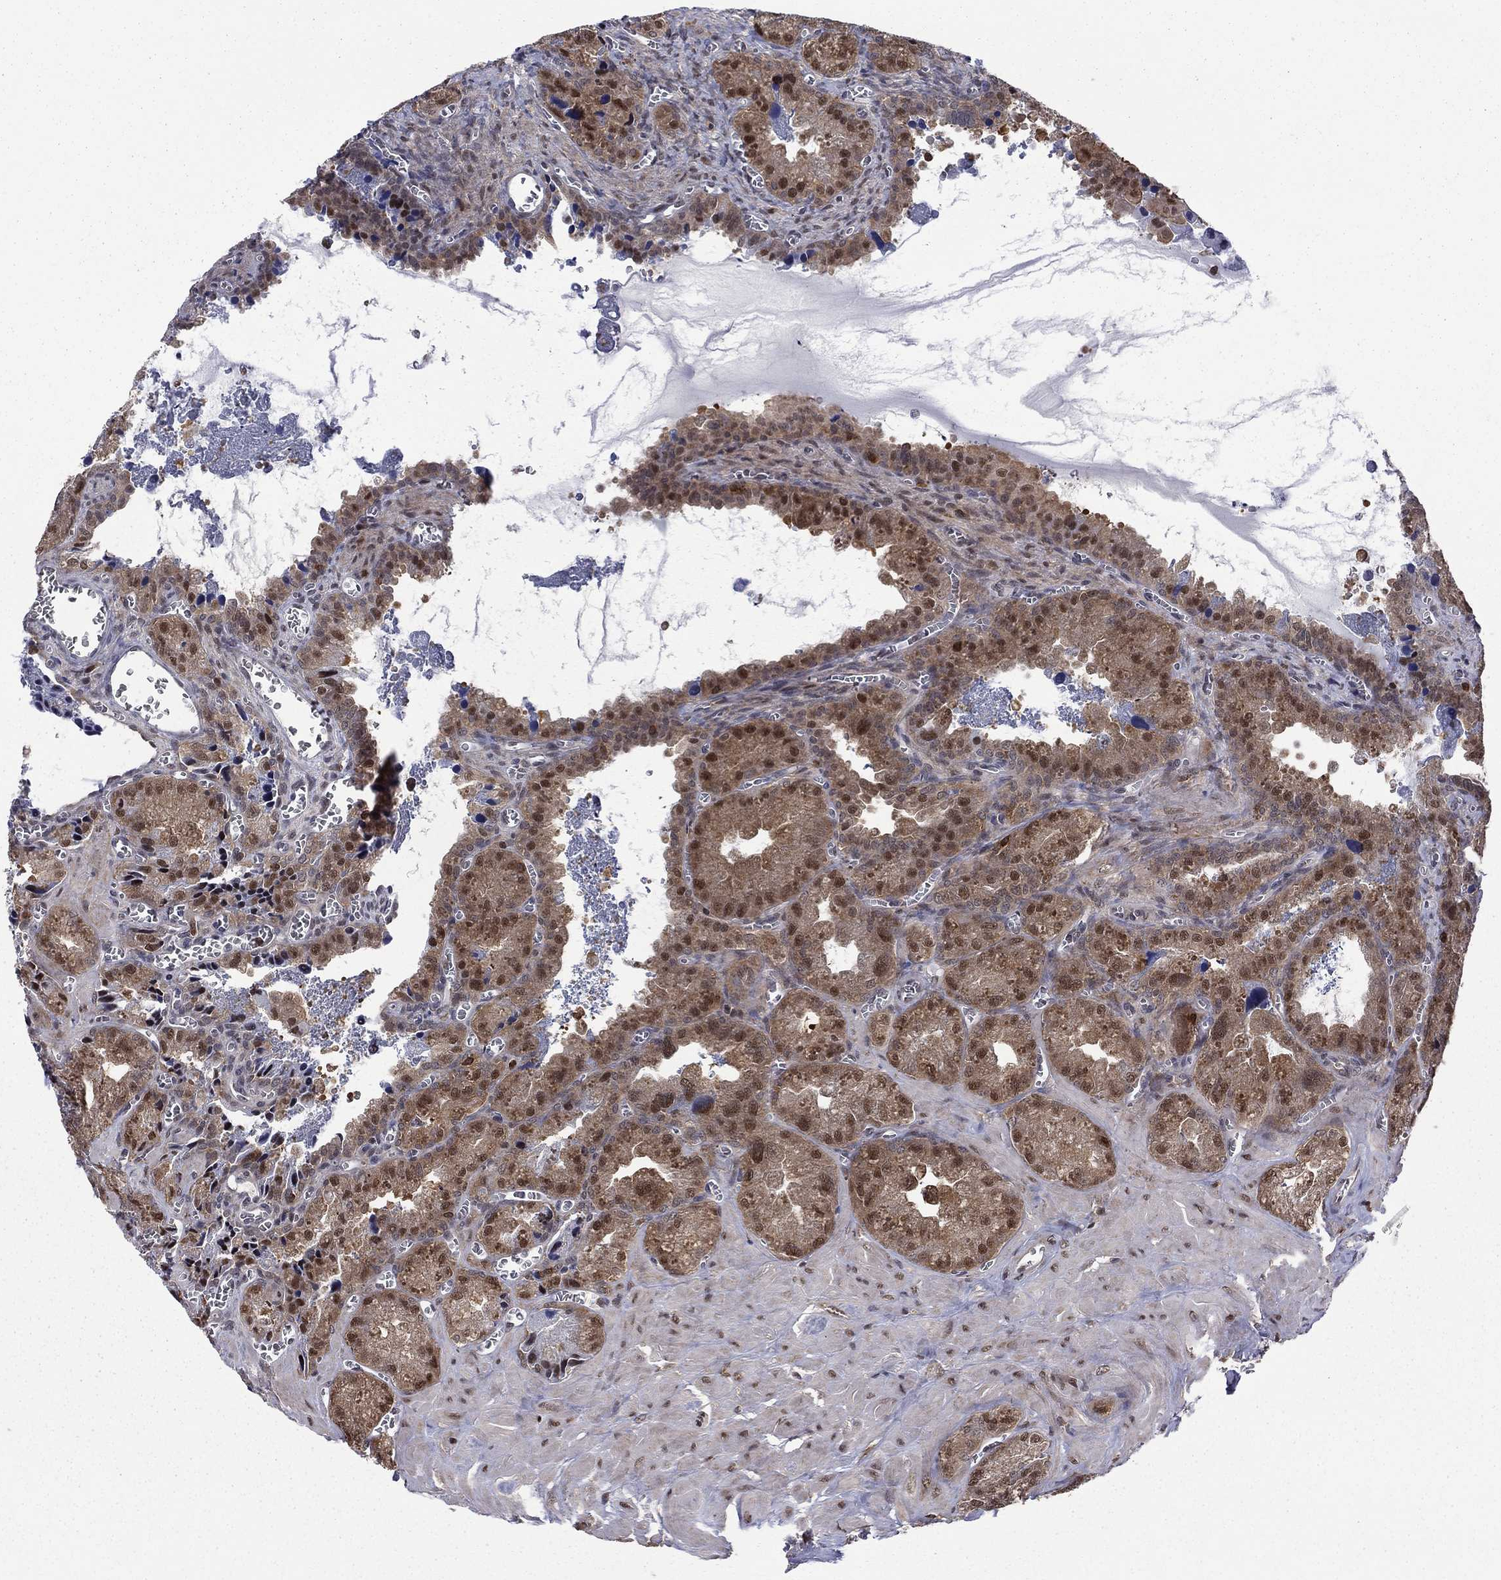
{"staining": {"intensity": "moderate", "quantity": "<25%", "location": "nuclear"}, "tissue": "seminal vesicle", "cell_type": "Glandular cells", "image_type": "normal", "snomed": [{"axis": "morphology", "description": "Normal tissue, NOS"}, {"axis": "topography", "description": "Seminal veicle"}], "caption": "Protein staining of unremarkable seminal vesicle exhibits moderate nuclear staining in about <25% of glandular cells. (DAB IHC with brightfield microscopy, high magnification).", "gene": "PSMD2", "patient": {"sex": "male", "age": 57}}